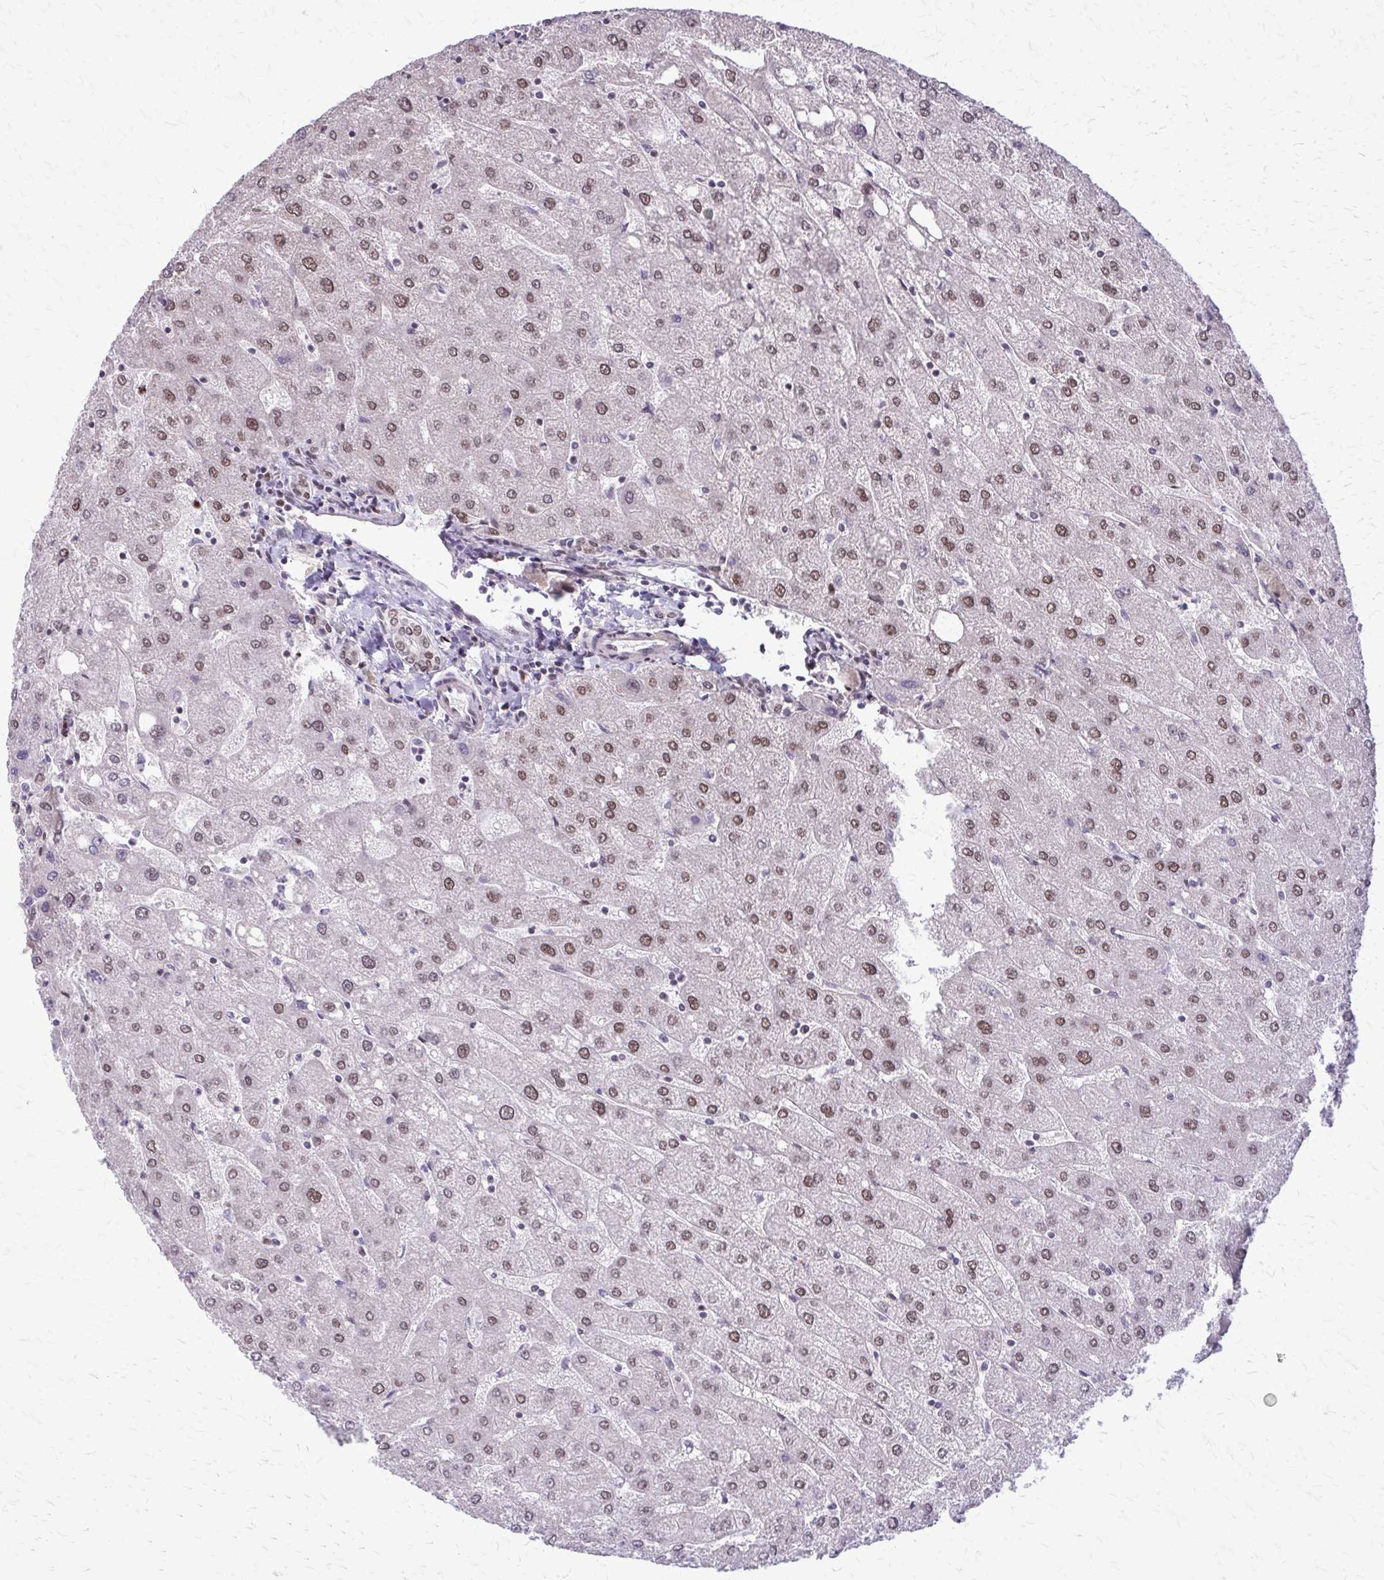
{"staining": {"intensity": "moderate", "quantity": ">75%", "location": "nuclear"}, "tissue": "liver", "cell_type": "Cholangiocytes", "image_type": "normal", "snomed": [{"axis": "morphology", "description": "Normal tissue, NOS"}, {"axis": "topography", "description": "Liver"}], "caption": "Immunohistochemical staining of unremarkable liver displays >75% levels of moderate nuclear protein positivity in about >75% of cholangiocytes.", "gene": "TTF1", "patient": {"sex": "male", "age": 67}}